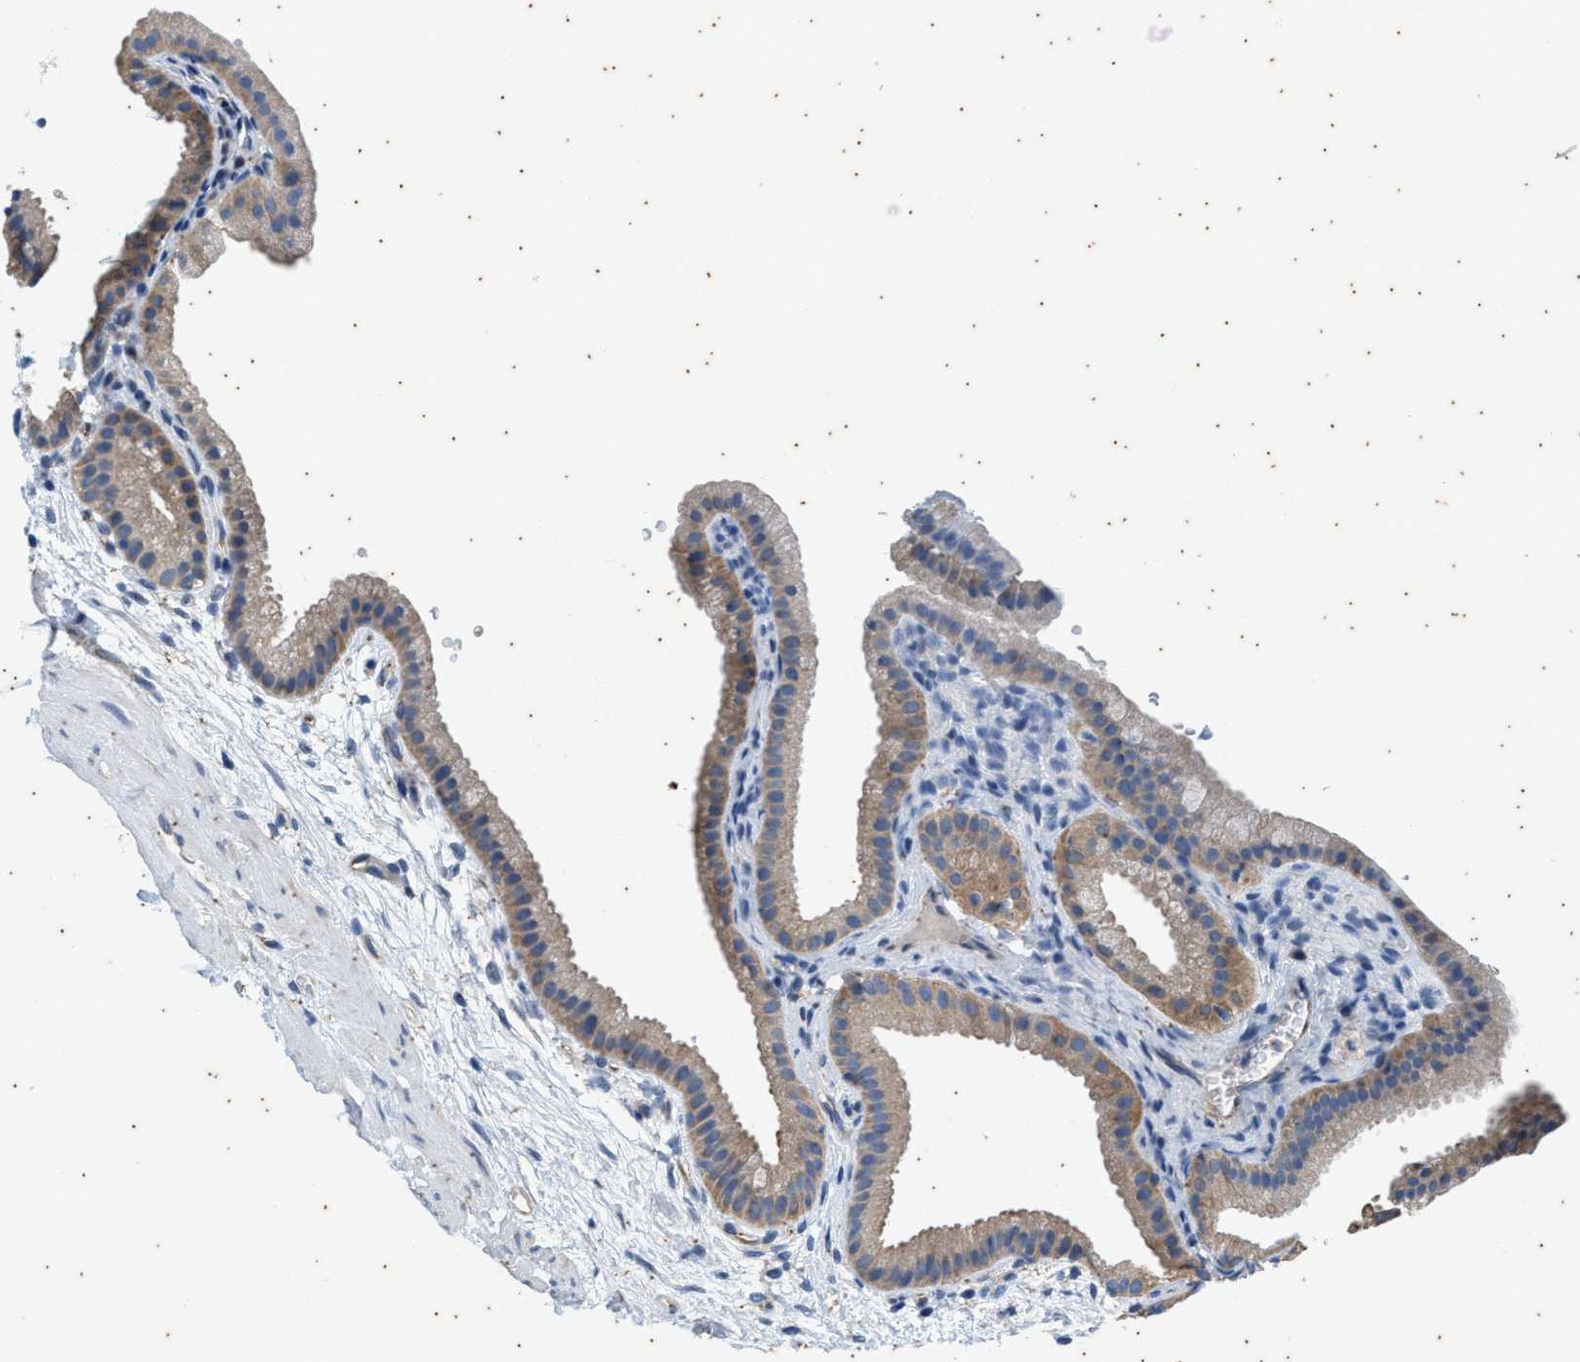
{"staining": {"intensity": "weak", "quantity": ">75%", "location": "cytoplasmic/membranous"}, "tissue": "gallbladder", "cell_type": "Glandular cells", "image_type": "normal", "snomed": [{"axis": "morphology", "description": "Normal tissue, NOS"}, {"axis": "topography", "description": "Gallbladder"}], "caption": "Protein expression analysis of benign gallbladder demonstrates weak cytoplasmic/membranous expression in about >75% of glandular cells. The staining was performed using DAB, with brown indicating positive protein expression. Nuclei are stained blue with hematoxylin.", "gene": "COX19", "patient": {"sex": "female", "age": 64}}